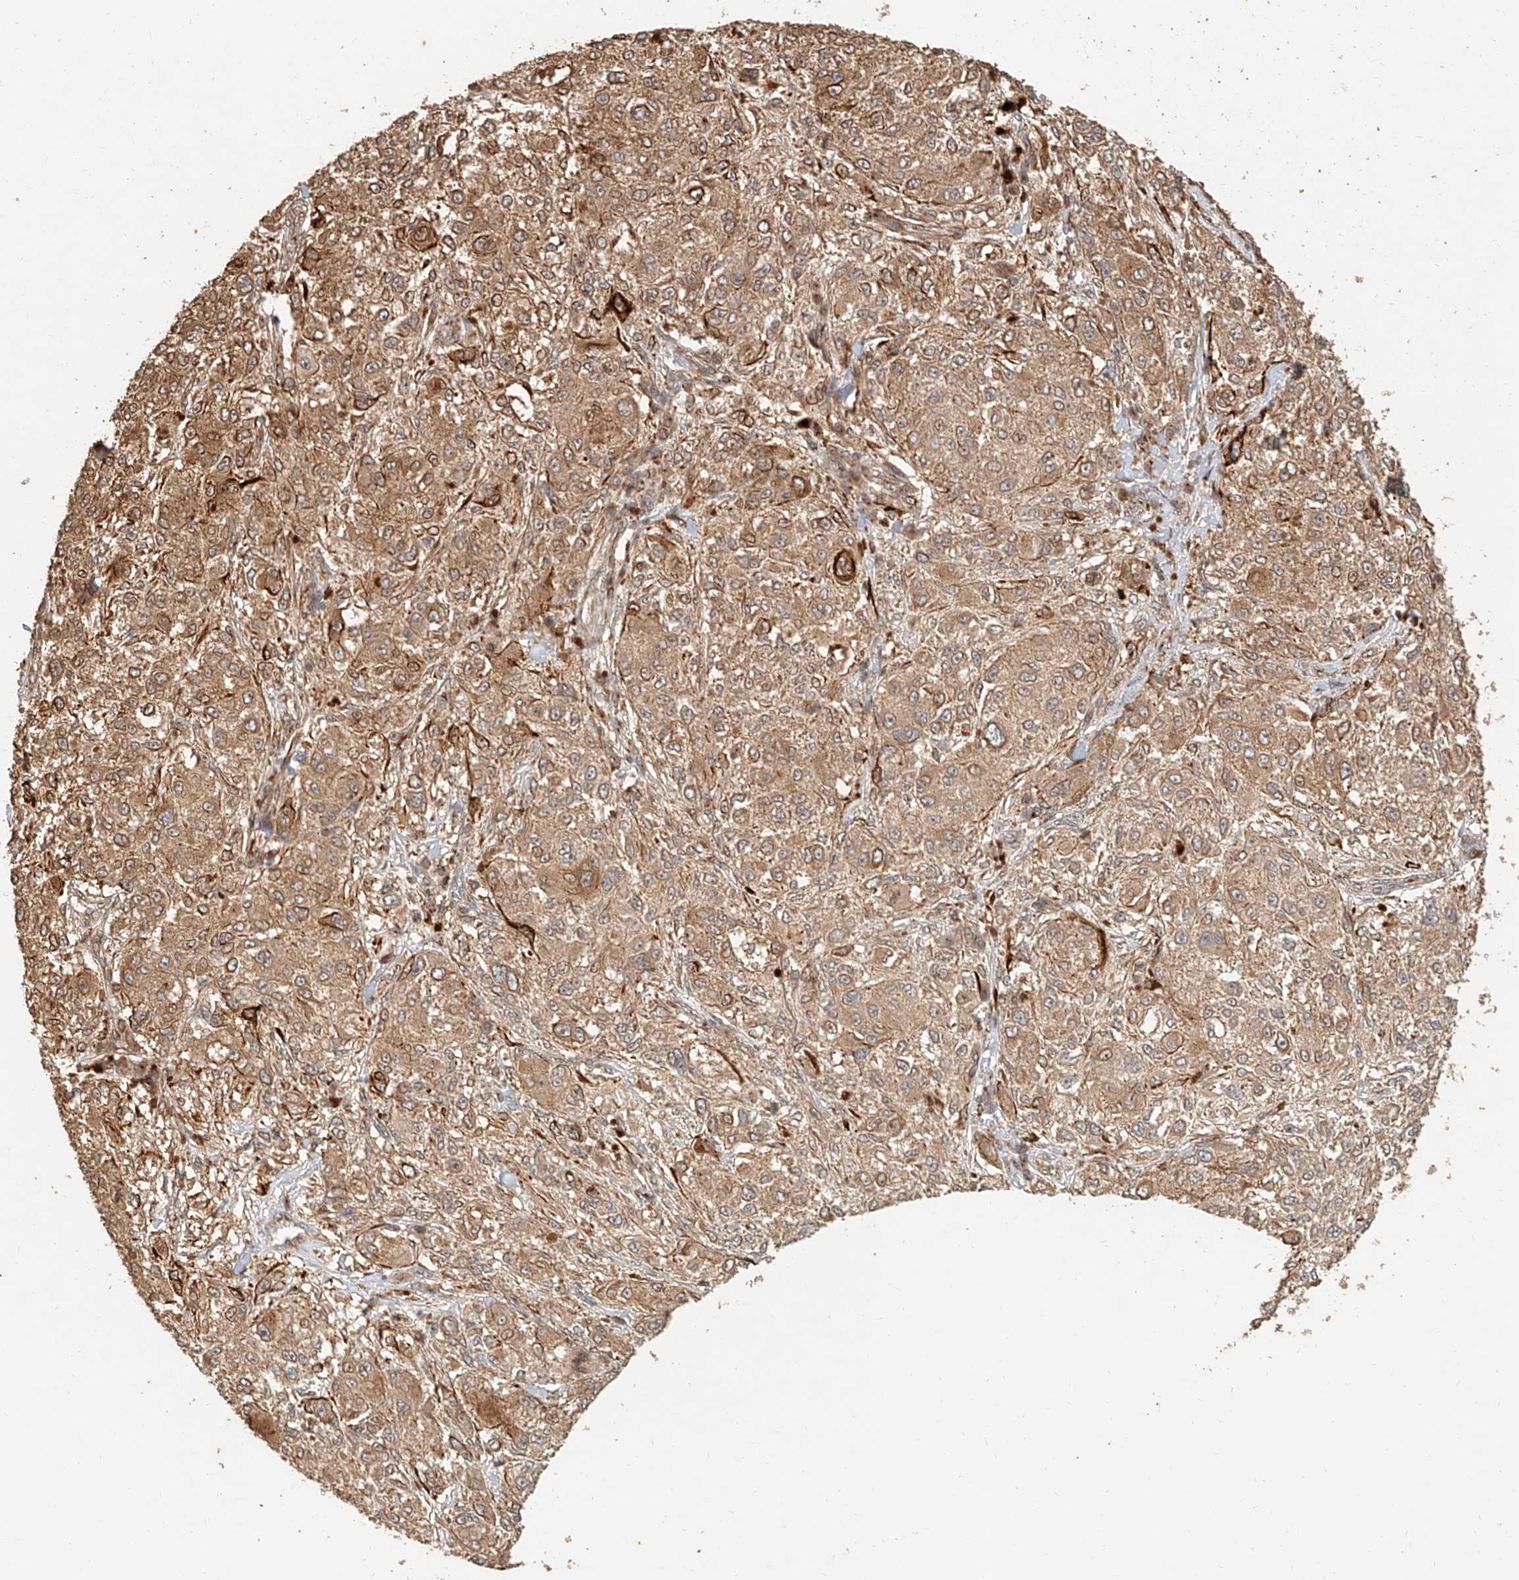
{"staining": {"intensity": "moderate", "quantity": ">75%", "location": "cytoplasmic/membranous"}, "tissue": "melanoma", "cell_type": "Tumor cells", "image_type": "cancer", "snomed": [{"axis": "morphology", "description": "Necrosis, NOS"}, {"axis": "morphology", "description": "Malignant melanoma, NOS"}, {"axis": "topography", "description": "Skin"}], "caption": "A micrograph showing moderate cytoplasmic/membranous staining in about >75% of tumor cells in melanoma, as visualized by brown immunohistochemical staining.", "gene": "NAP1L1", "patient": {"sex": "female", "age": 87}}